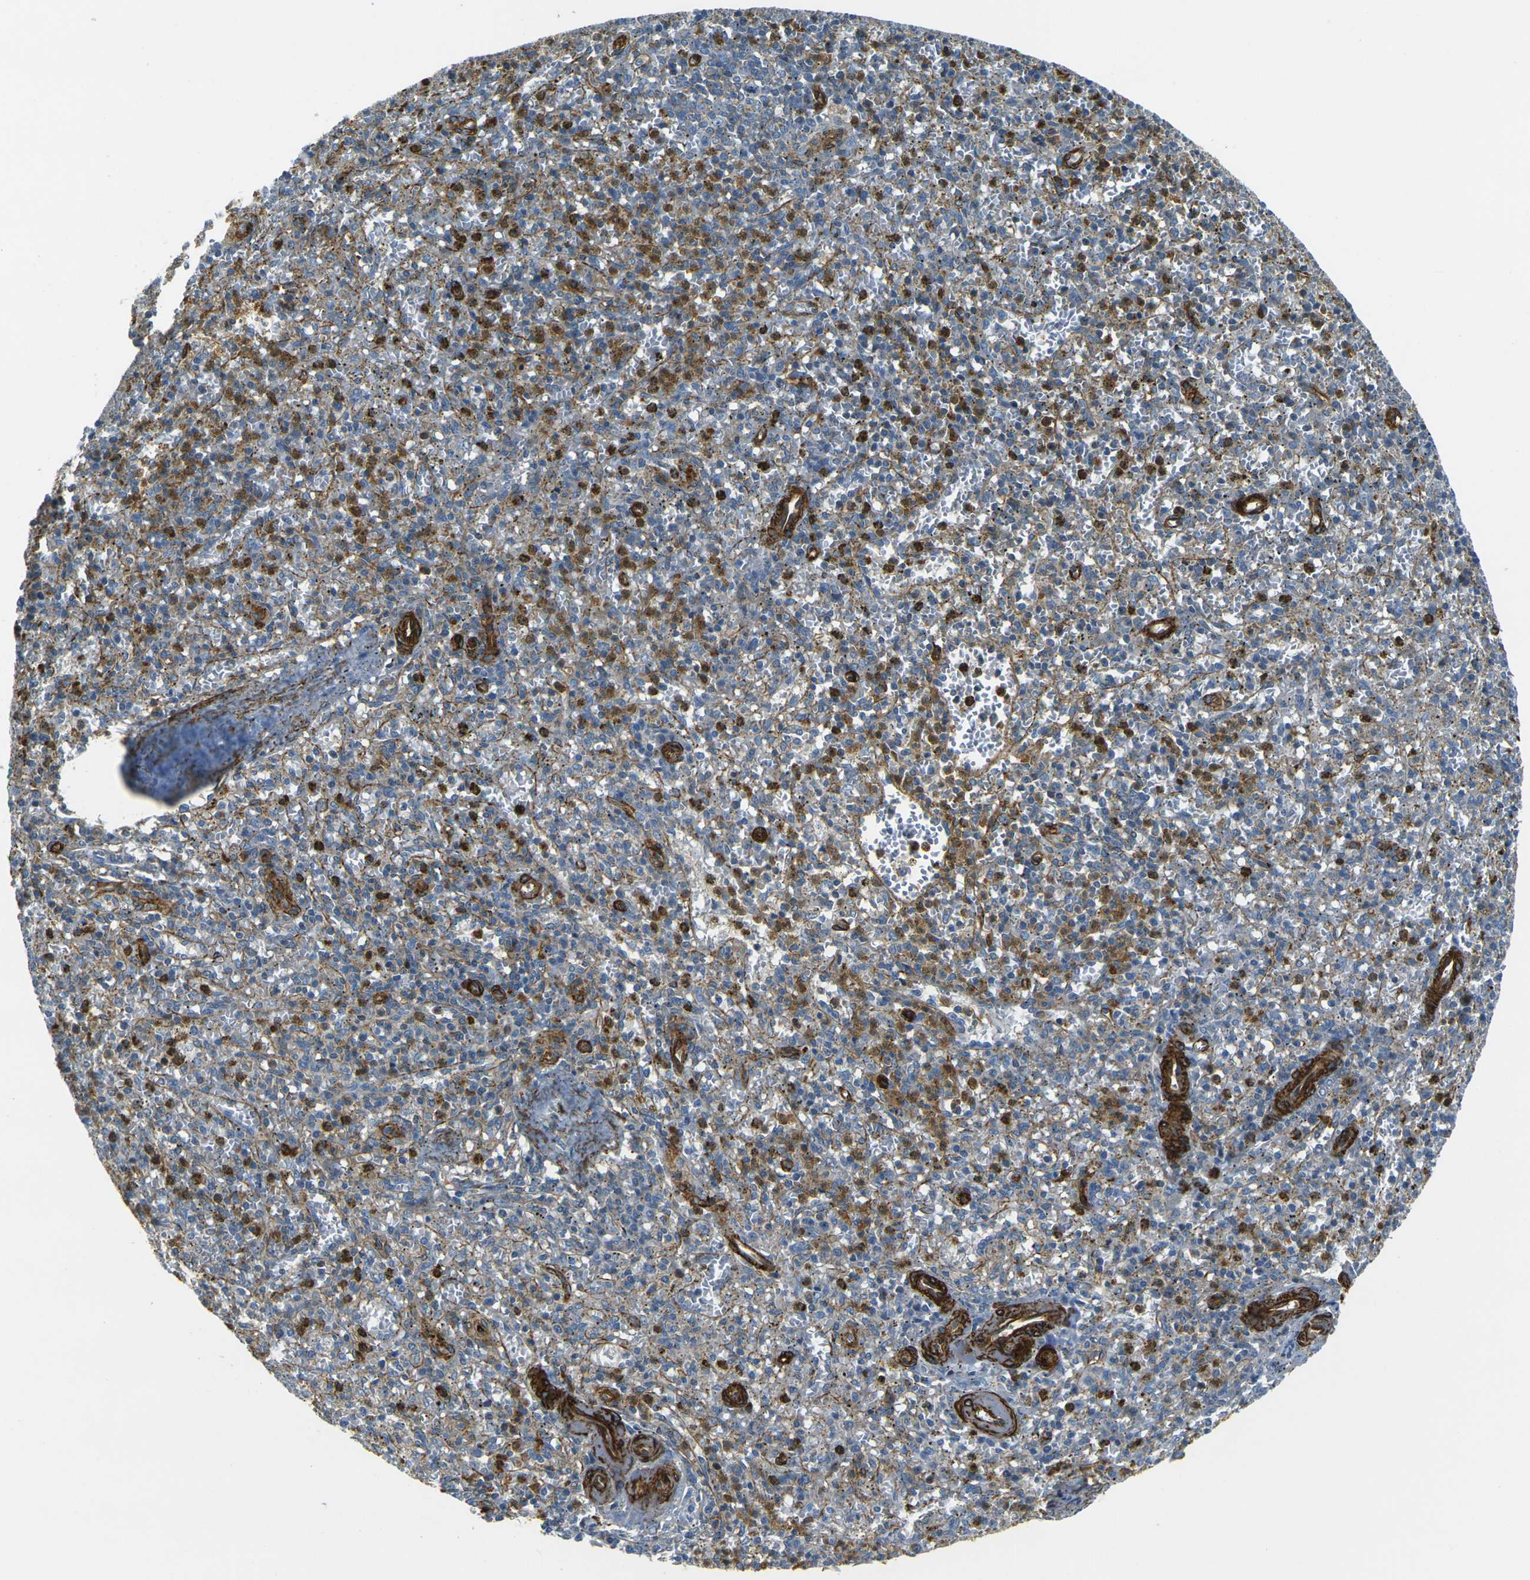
{"staining": {"intensity": "weak", "quantity": "25%-75%", "location": "cytoplasmic/membranous"}, "tissue": "spleen", "cell_type": "Cells in red pulp", "image_type": "normal", "snomed": [{"axis": "morphology", "description": "Normal tissue, NOS"}, {"axis": "topography", "description": "Spleen"}], "caption": "An image showing weak cytoplasmic/membranous expression in about 25%-75% of cells in red pulp in normal spleen, as visualized by brown immunohistochemical staining.", "gene": "EPHA7", "patient": {"sex": "male", "age": 72}}